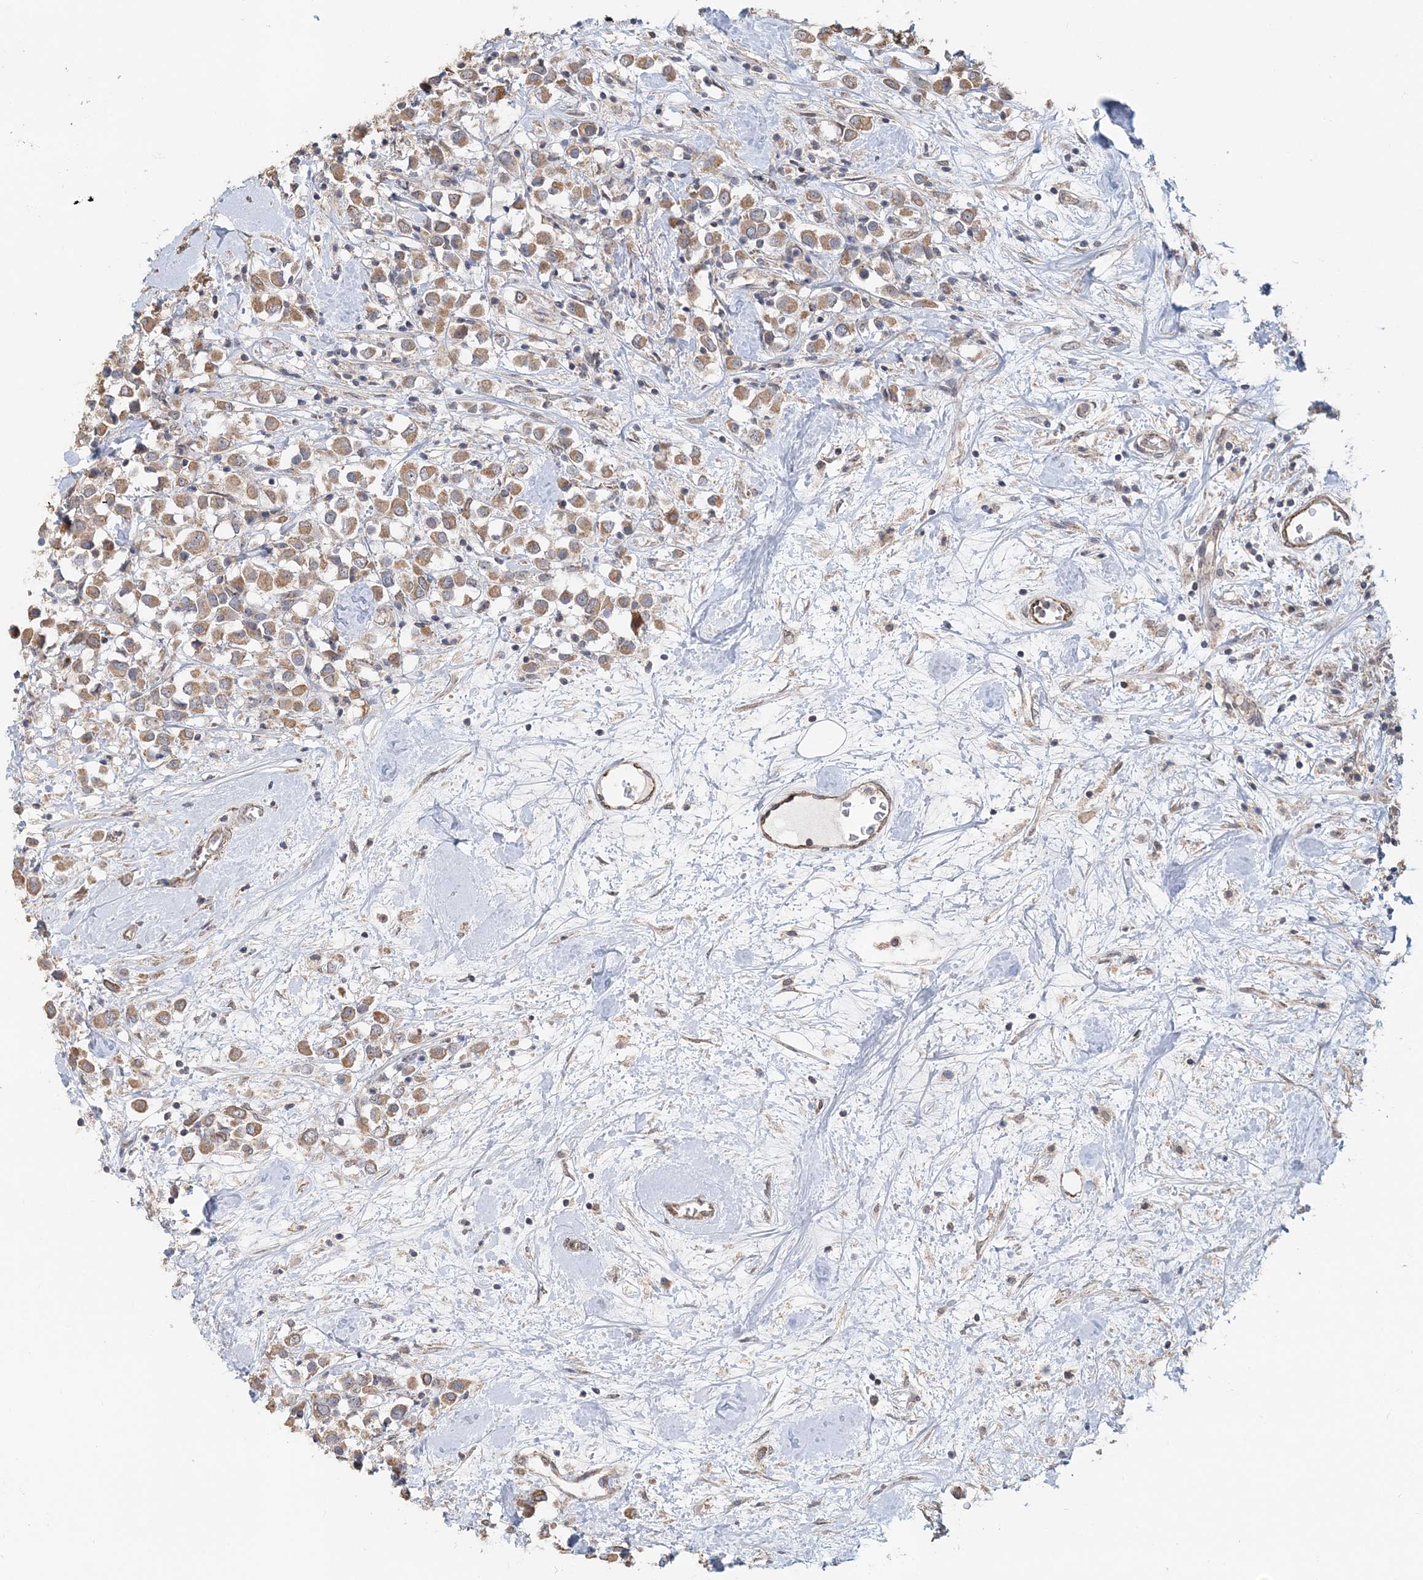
{"staining": {"intensity": "moderate", "quantity": ">75%", "location": "cytoplasmic/membranous"}, "tissue": "breast cancer", "cell_type": "Tumor cells", "image_type": "cancer", "snomed": [{"axis": "morphology", "description": "Duct carcinoma"}, {"axis": "topography", "description": "Breast"}], "caption": "Immunohistochemical staining of breast cancer demonstrates medium levels of moderate cytoplasmic/membranous staining in about >75% of tumor cells.", "gene": "FBXO38", "patient": {"sex": "female", "age": 61}}